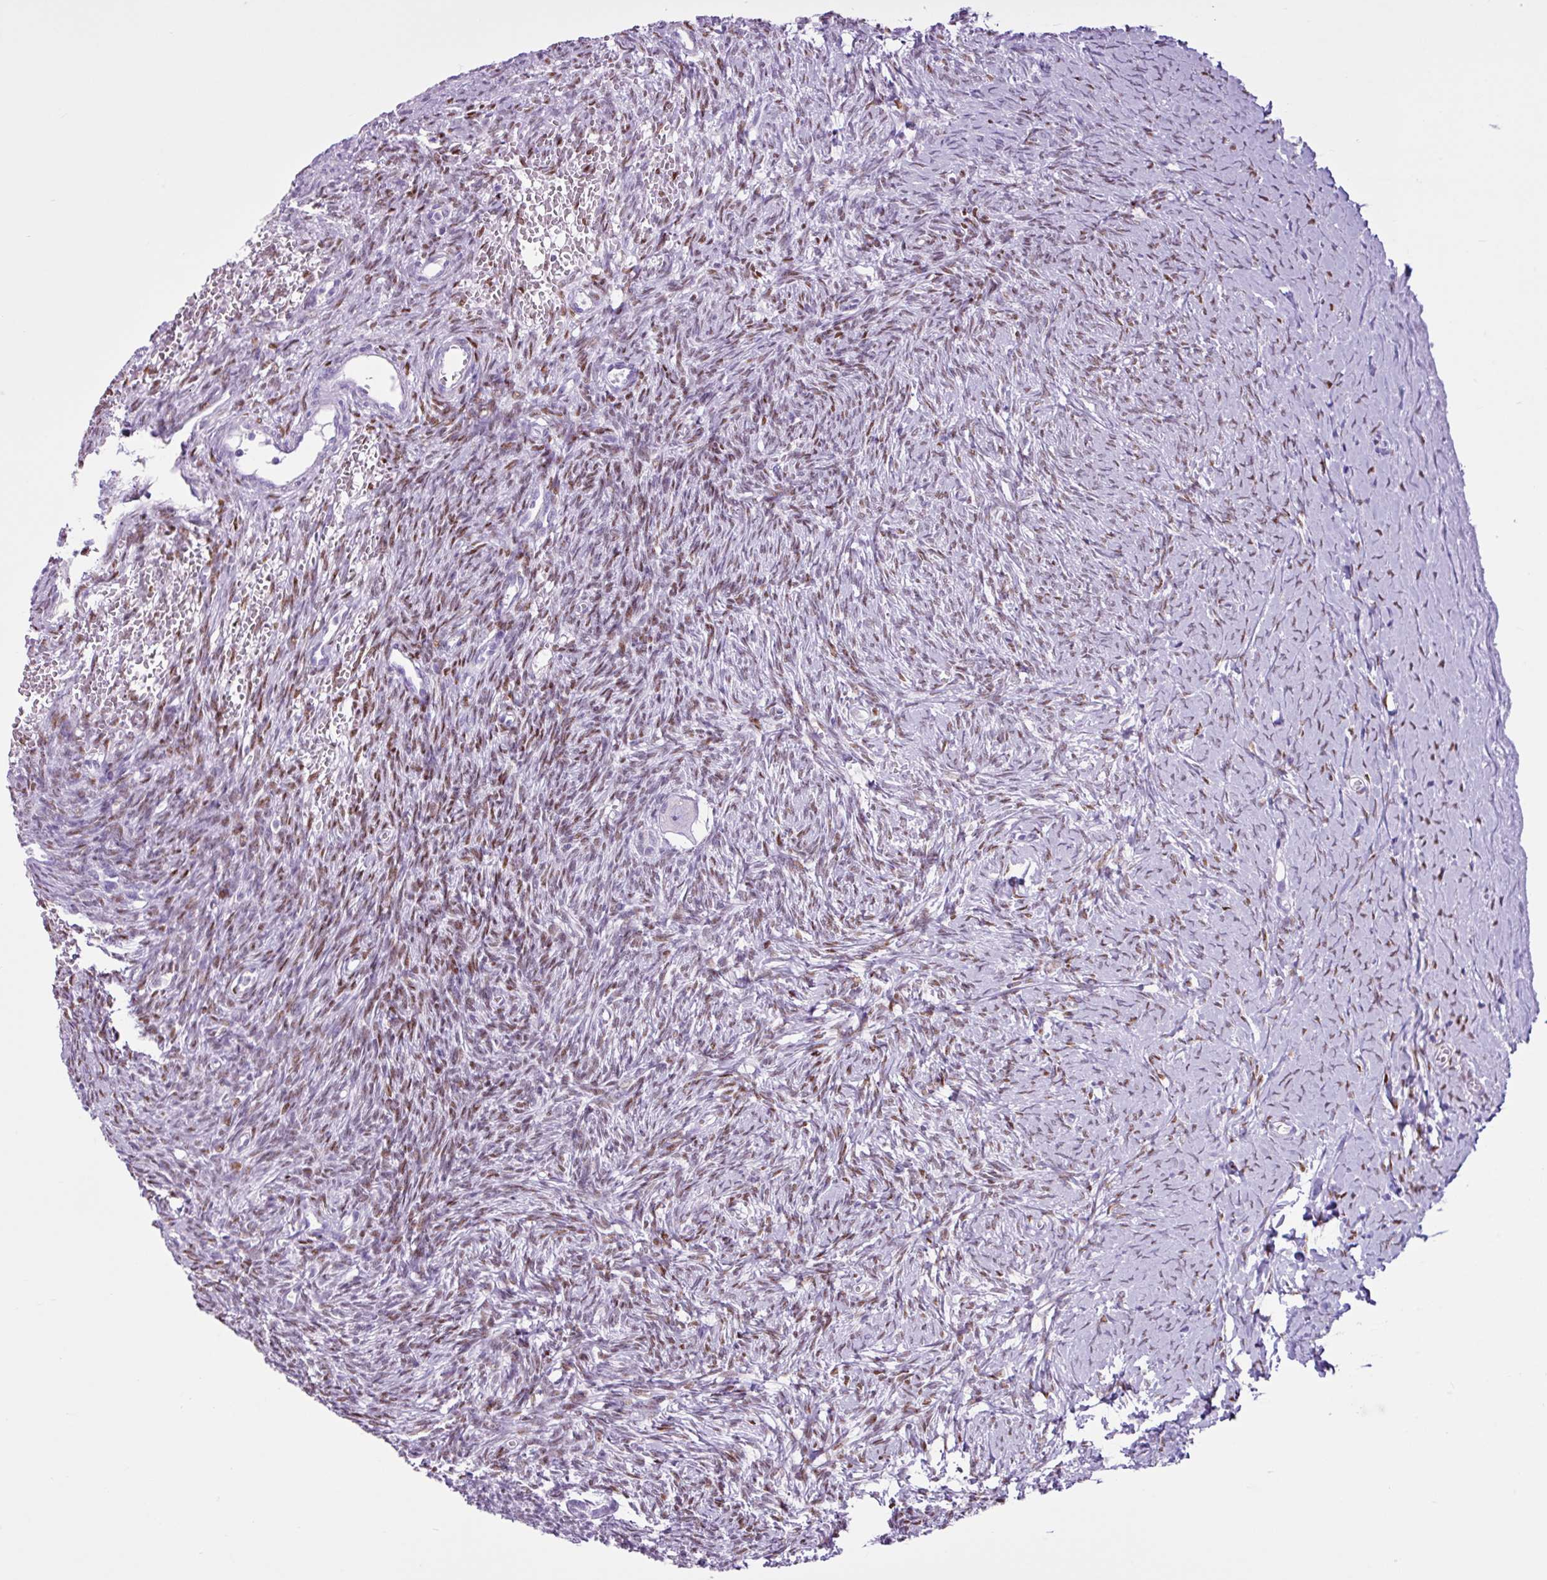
{"staining": {"intensity": "negative", "quantity": "none", "location": "none"}, "tissue": "ovary", "cell_type": "Follicle cells", "image_type": "normal", "snomed": [{"axis": "morphology", "description": "Normal tissue, NOS"}, {"axis": "topography", "description": "Ovary"}], "caption": "Human ovary stained for a protein using immunohistochemistry demonstrates no expression in follicle cells.", "gene": "PGR", "patient": {"sex": "female", "age": 39}}